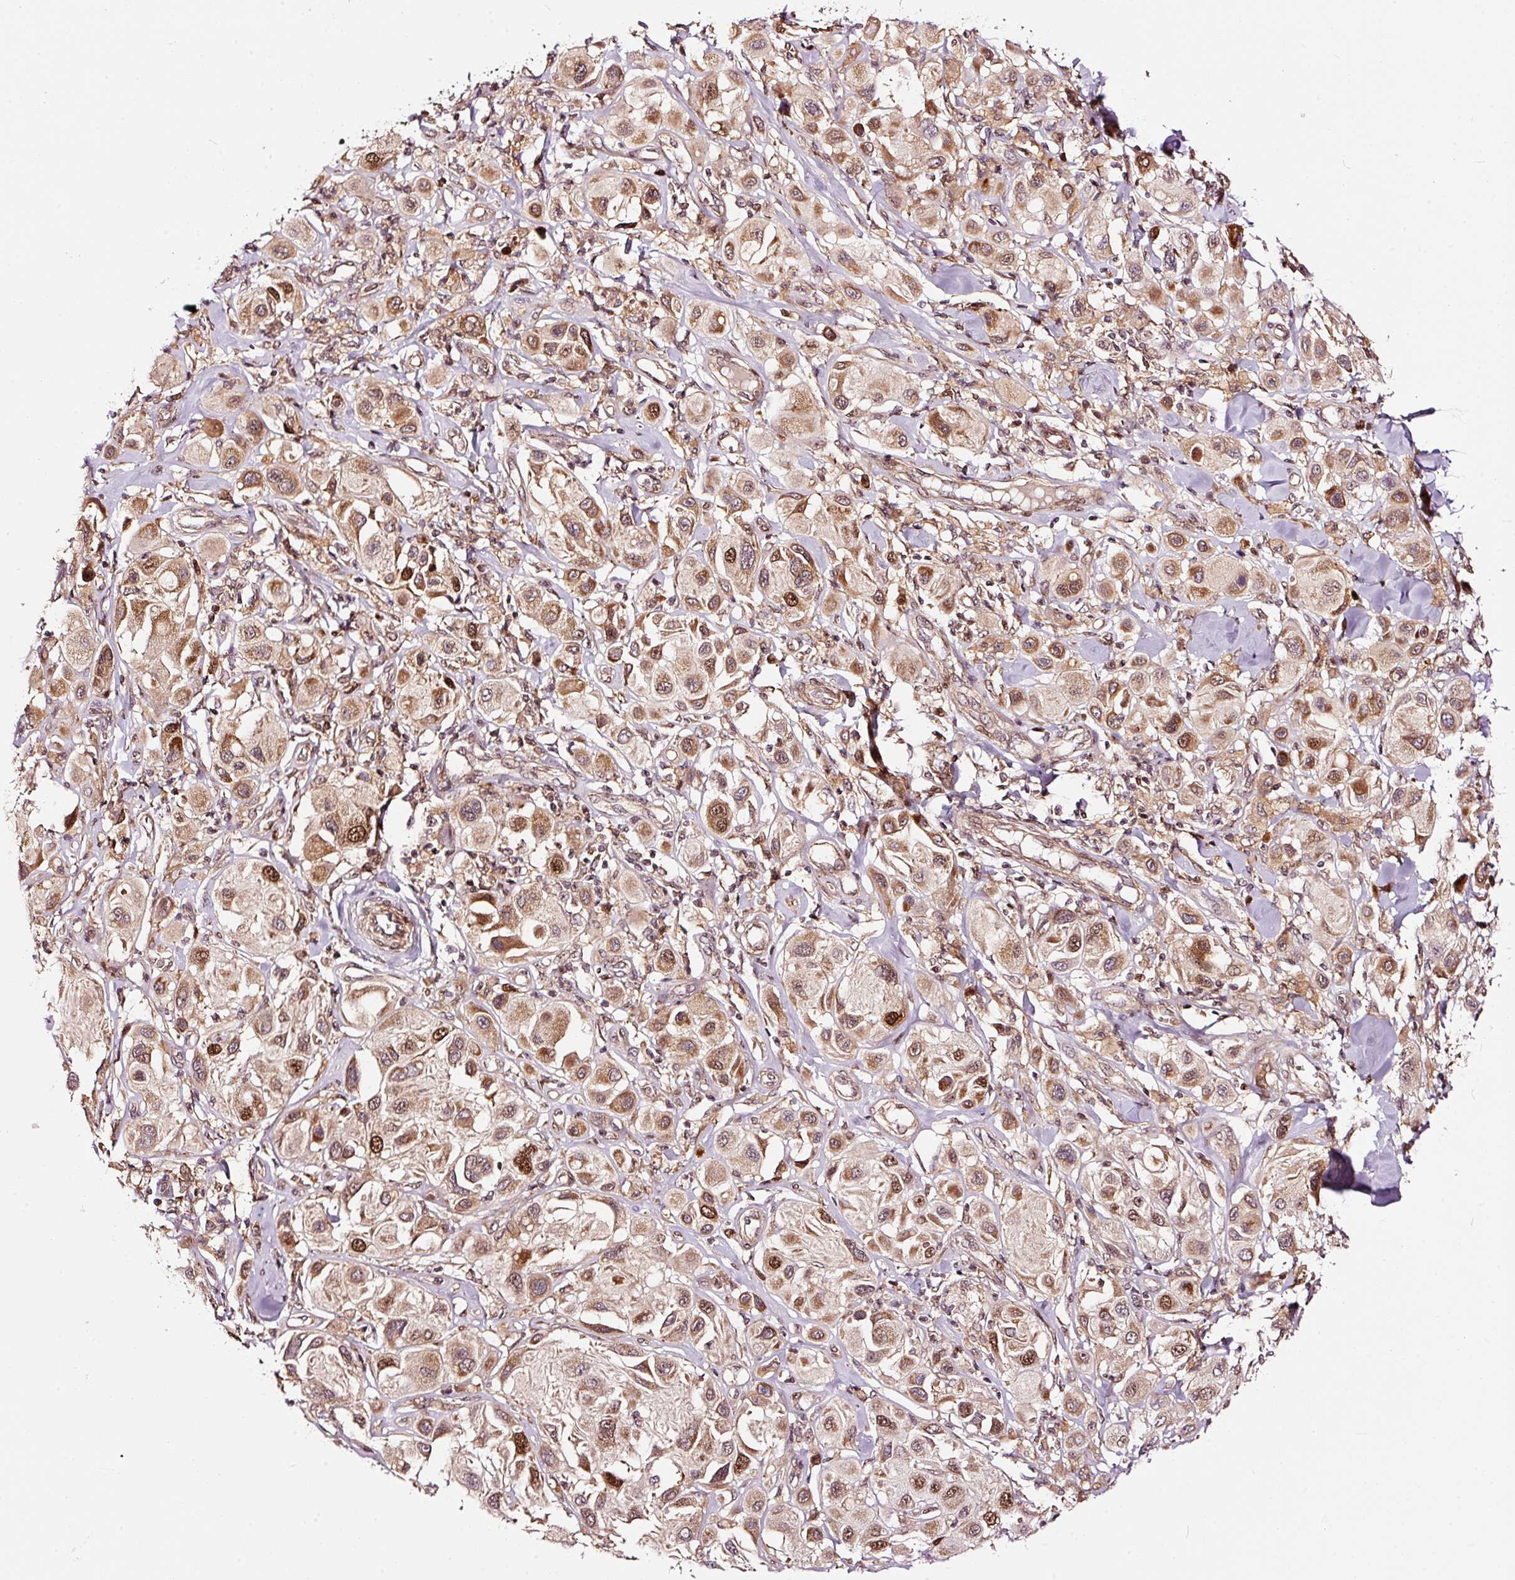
{"staining": {"intensity": "moderate", "quantity": ">75%", "location": "cytoplasmic/membranous,nuclear"}, "tissue": "melanoma", "cell_type": "Tumor cells", "image_type": "cancer", "snomed": [{"axis": "morphology", "description": "Malignant melanoma, Metastatic site"}, {"axis": "topography", "description": "Skin"}], "caption": "Malignant melanoma (metastatic site) tissue displays moderate cytoplasmic/membranous and nuclear staining in about >75% of tumor cells, visualized by immunohistochemistry.", "gene": "RFC4", "patient": {"sex": "male", "age": 41}}